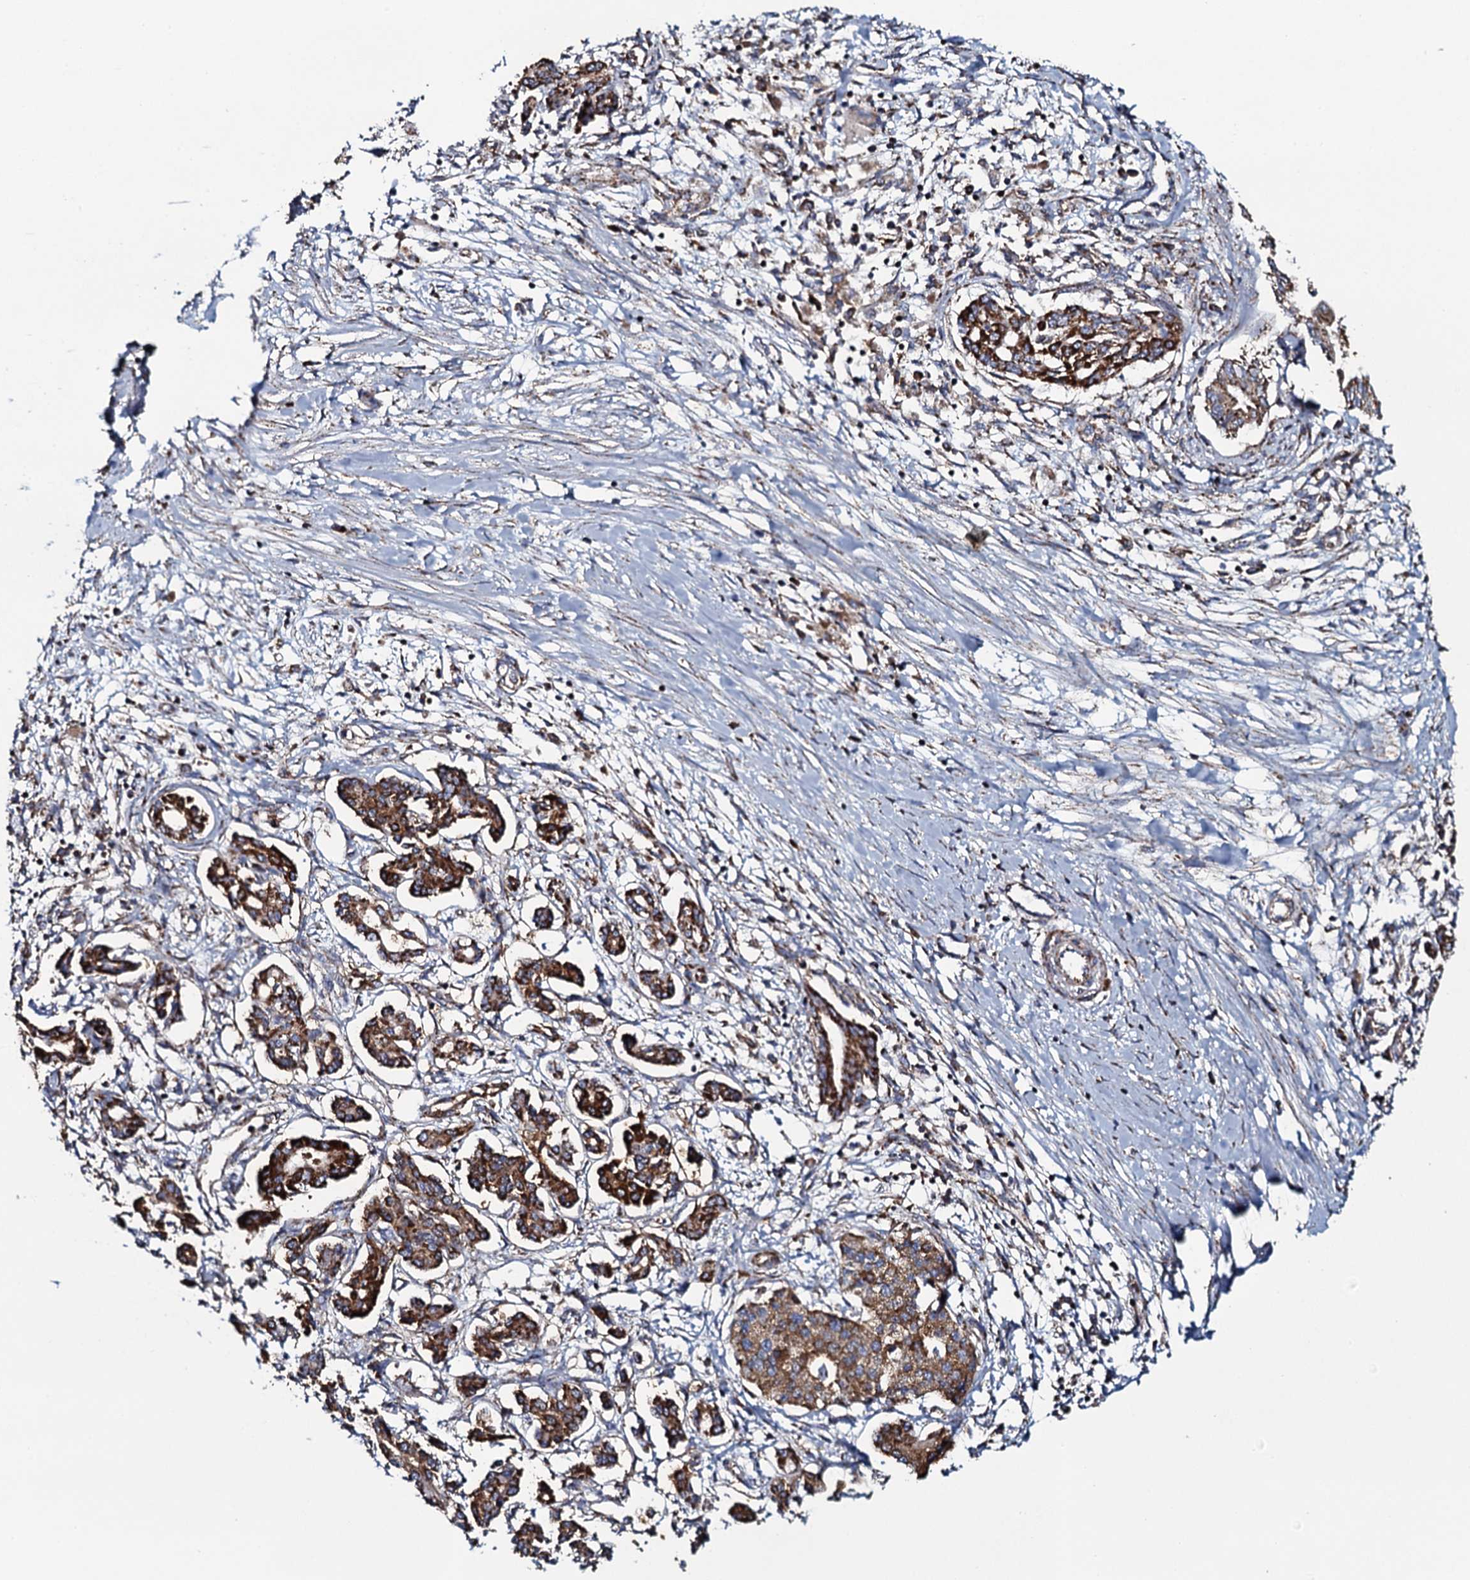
{"staining": {"intensity": "strong", "quantity": ">75%", "location": "cytoplasmic/membranous"}, "tissue": "pancreatic cancer", "cell_type": "Tumor cells", "image_type": "cancer", "snomed": [{"axis": "morphology", "description": "Adenocarcinoma, NOS"}, {"axis": "topography", "description": "Pancreas"}], "caption": "A brown stain labels strong cytoplasmic/membranous positivity of a protein in adenocarcinoma (pancreatic) tumor cells. (DAB (3,3'-diaminobenzidine) IHC, brown staining for protein, blue staining for nuclei).", "gene": "EVC2", "patient": {"sex": "female", "age": 50}}